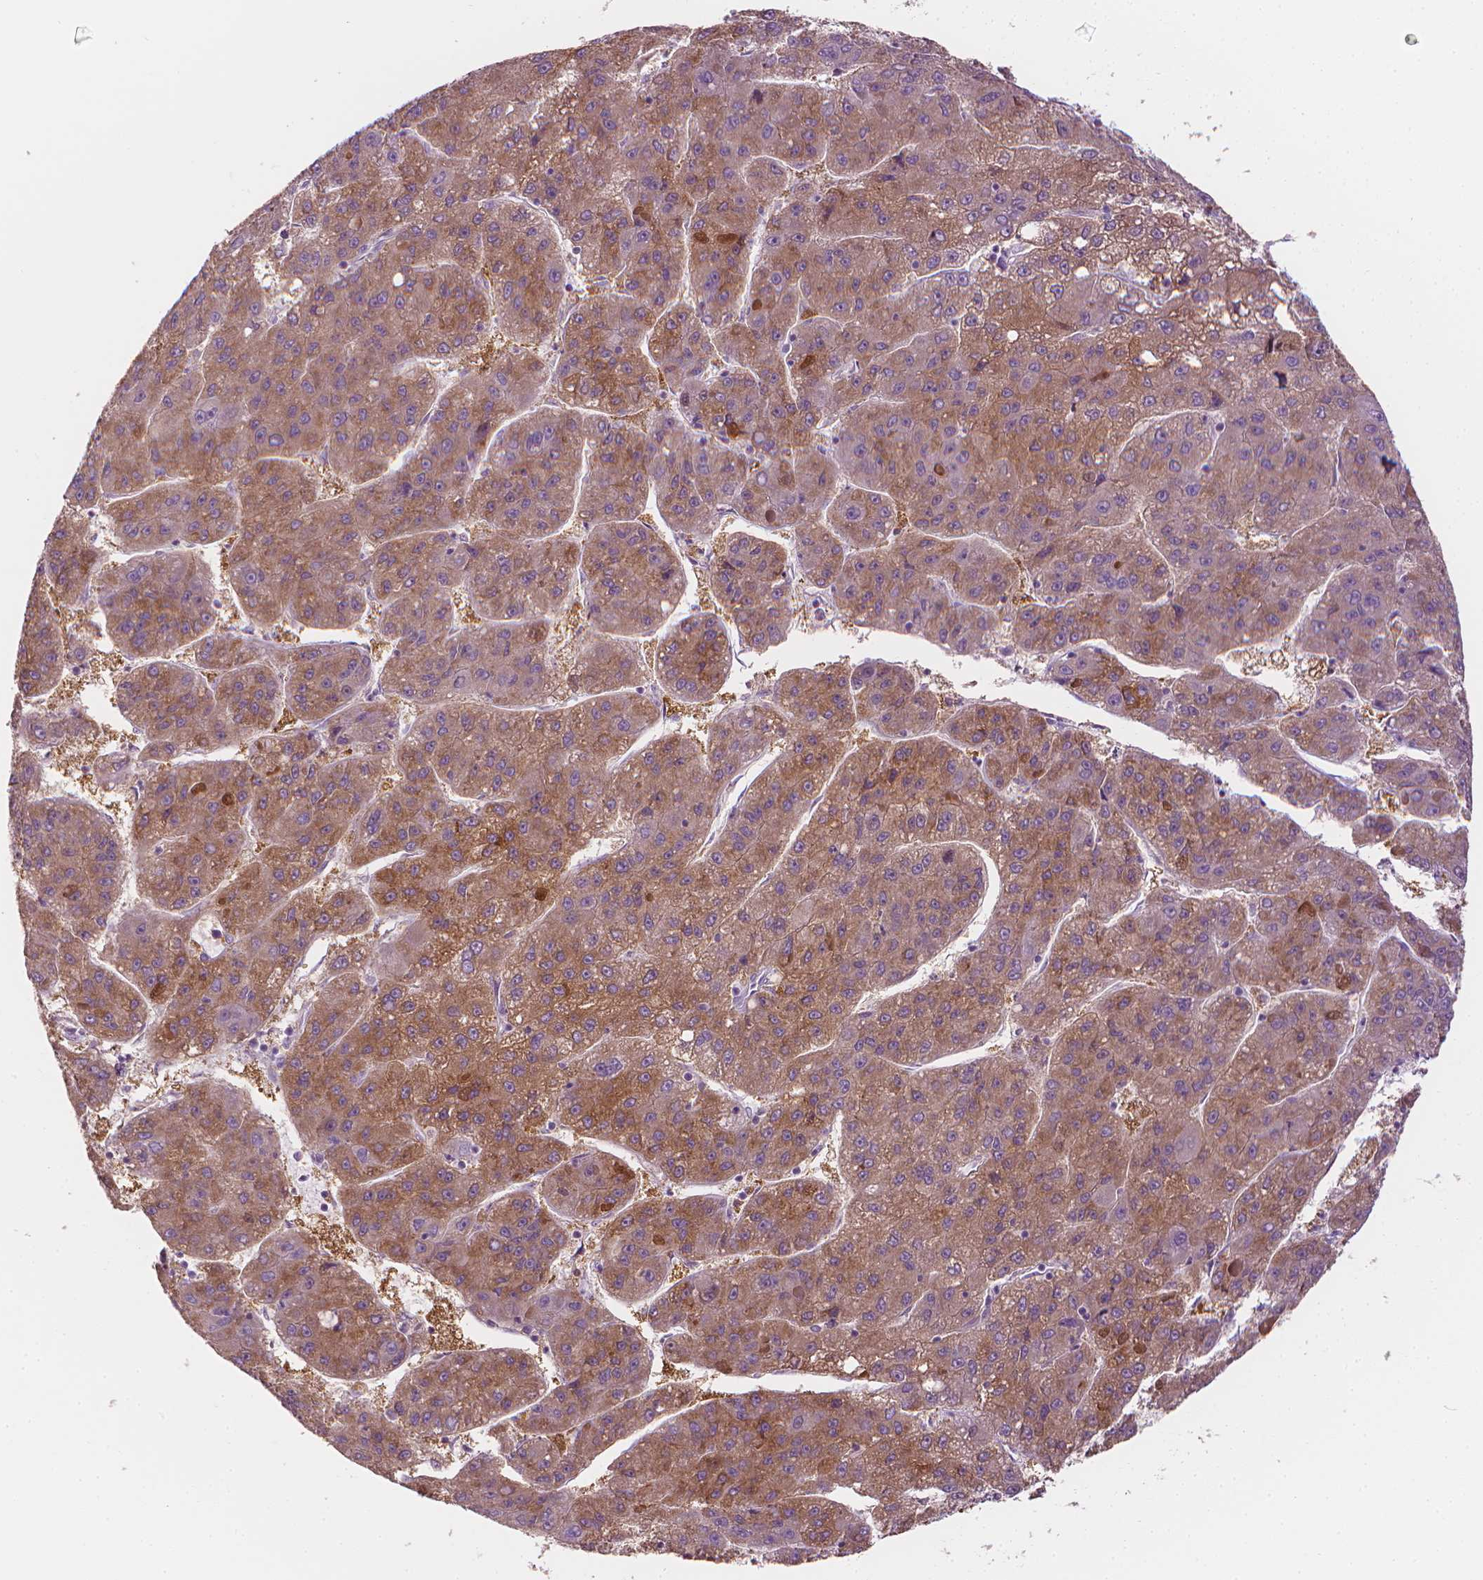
{"staining": {"intensity": "moderate", "quantity": ">75%", "location": "cytoplasmic/membranous"}, "tissue": "liver cancer", "cell_type": "Tumor cells", "image_type": "cancer", "snomed": [{"axis": "morphology", "description": "Carcinoma, Hepatocellular, NOS"}, {"axis": "topography", "description": "Liver"}], "caption": "Liver cancer (hepatocellular carcinoma) was stained to show a protein in brown. There is medium levels of moderate cytoplasmic/membranous expression in about >75% of tumor cells. (Stains: DAB (3,3'-diaminobenzidine) in brown, nuclei in blue, Microscopy: brightfield microscopy at high magnification).", "gene": "SHMT1", "patient": {"sex": "female", "age": 82}}